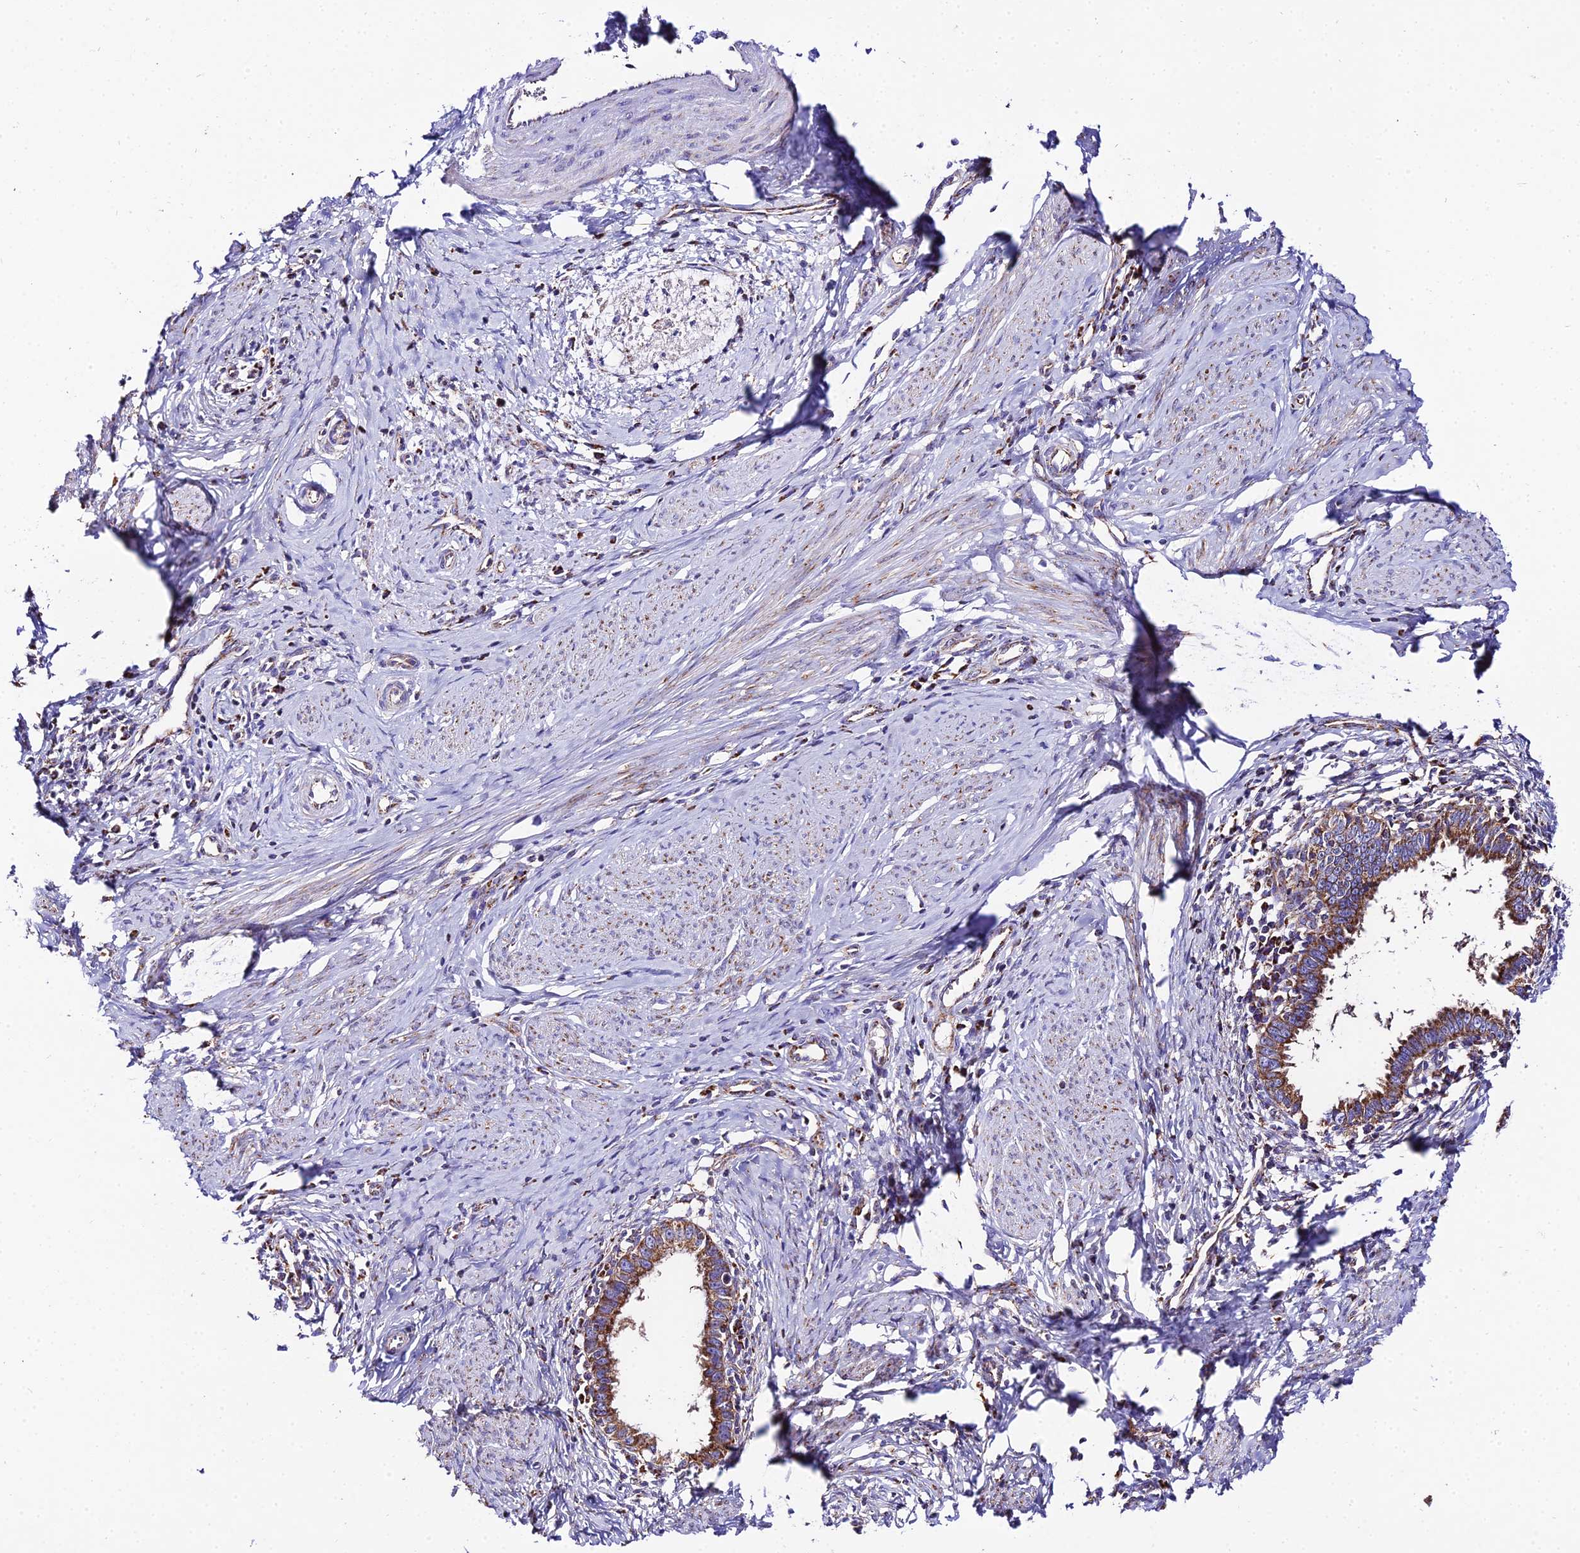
{"staining": {"intensity": "strong", "quantity": ">75%", "location": "cytoplasmic/membranous"}, "tissue": "cervical cancer", "cell_type": "Tumor cells", "image_type": "cancer", "snomed": [{"axis": "morphology", "description": "Adenocarcinoma, NOS"}, {"axis": "topography", "description": "Cervix"}], "caption": "Cervical cancer (adenocarcinoma) stained for a protein (brown) exhibits strong cytoplasmic/membranous positive staining in approximately >75% of tumor cells.", "gene": "OCIAD1", "patient": {"sex": "female", "age": 36}}